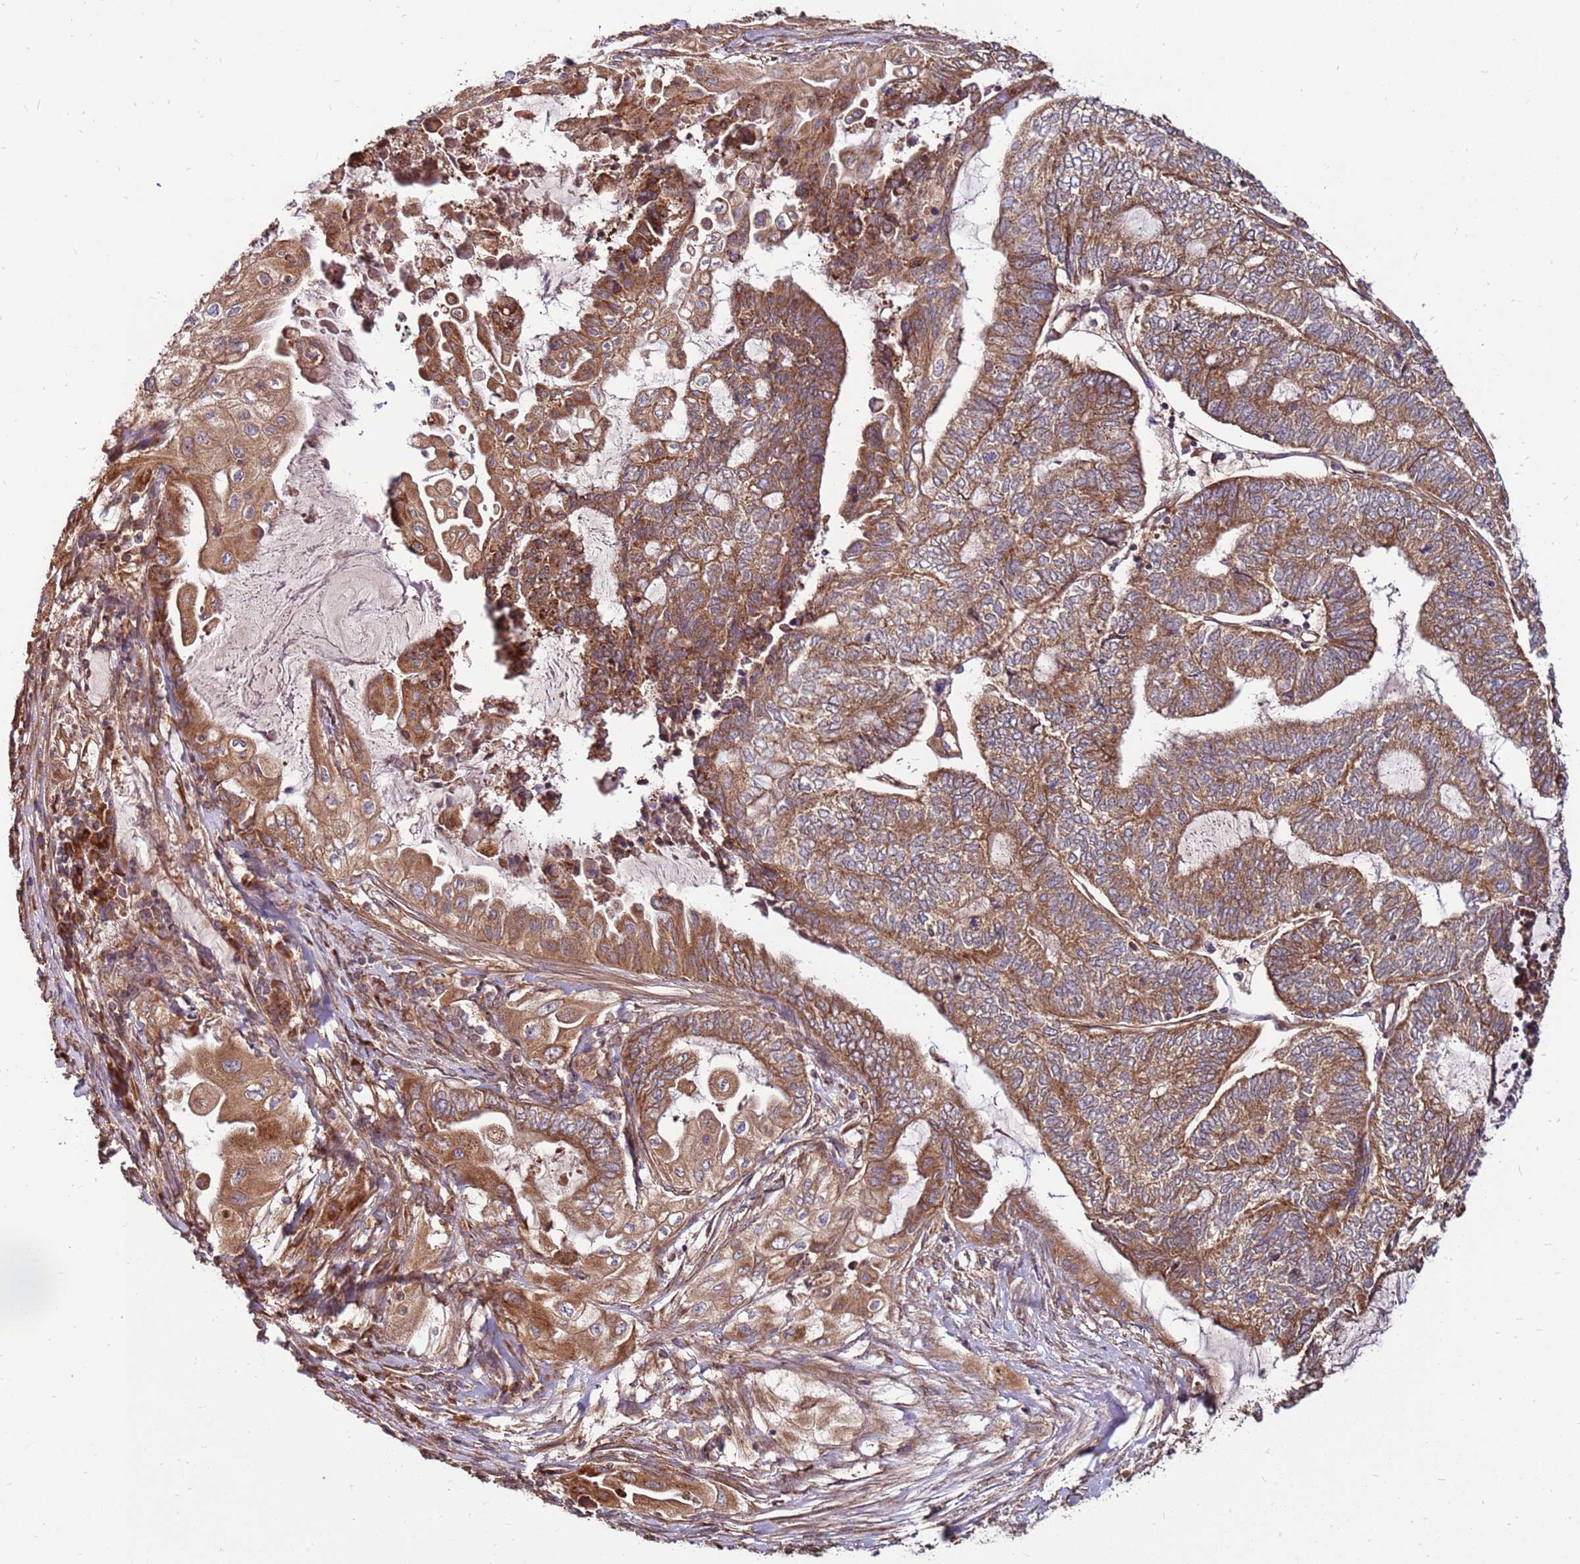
{"staining": {"intensity": "moderate", "quantity": ">75%", "location": "cytoplasmic/membranous"}, "tissue": "endometrial cancer", "cell_type": "Tumor cells", "image_type": "cancer", "snomed": [{"axis": "morphology", "description": "Adenocarcinoma, NOS"}, {"axis": "topography", "description": "Uterus"}, {"axis": "topography", "description": "Endometrium"}], "caption": "Endometrial adenocarcinoma was stained to show a protein in brown. There is medium levels of moderate cytoplasmic/membranous expression in approximately >75% of tumor cells. The staining was performed using DAB (3,3'-diaminobenzidine), with brown indicating positive protein expression. Nuclei are stained blue with hematoxylin.", "gene": "SLC44A5", "patient": {"sex": "female", "age": 70}}